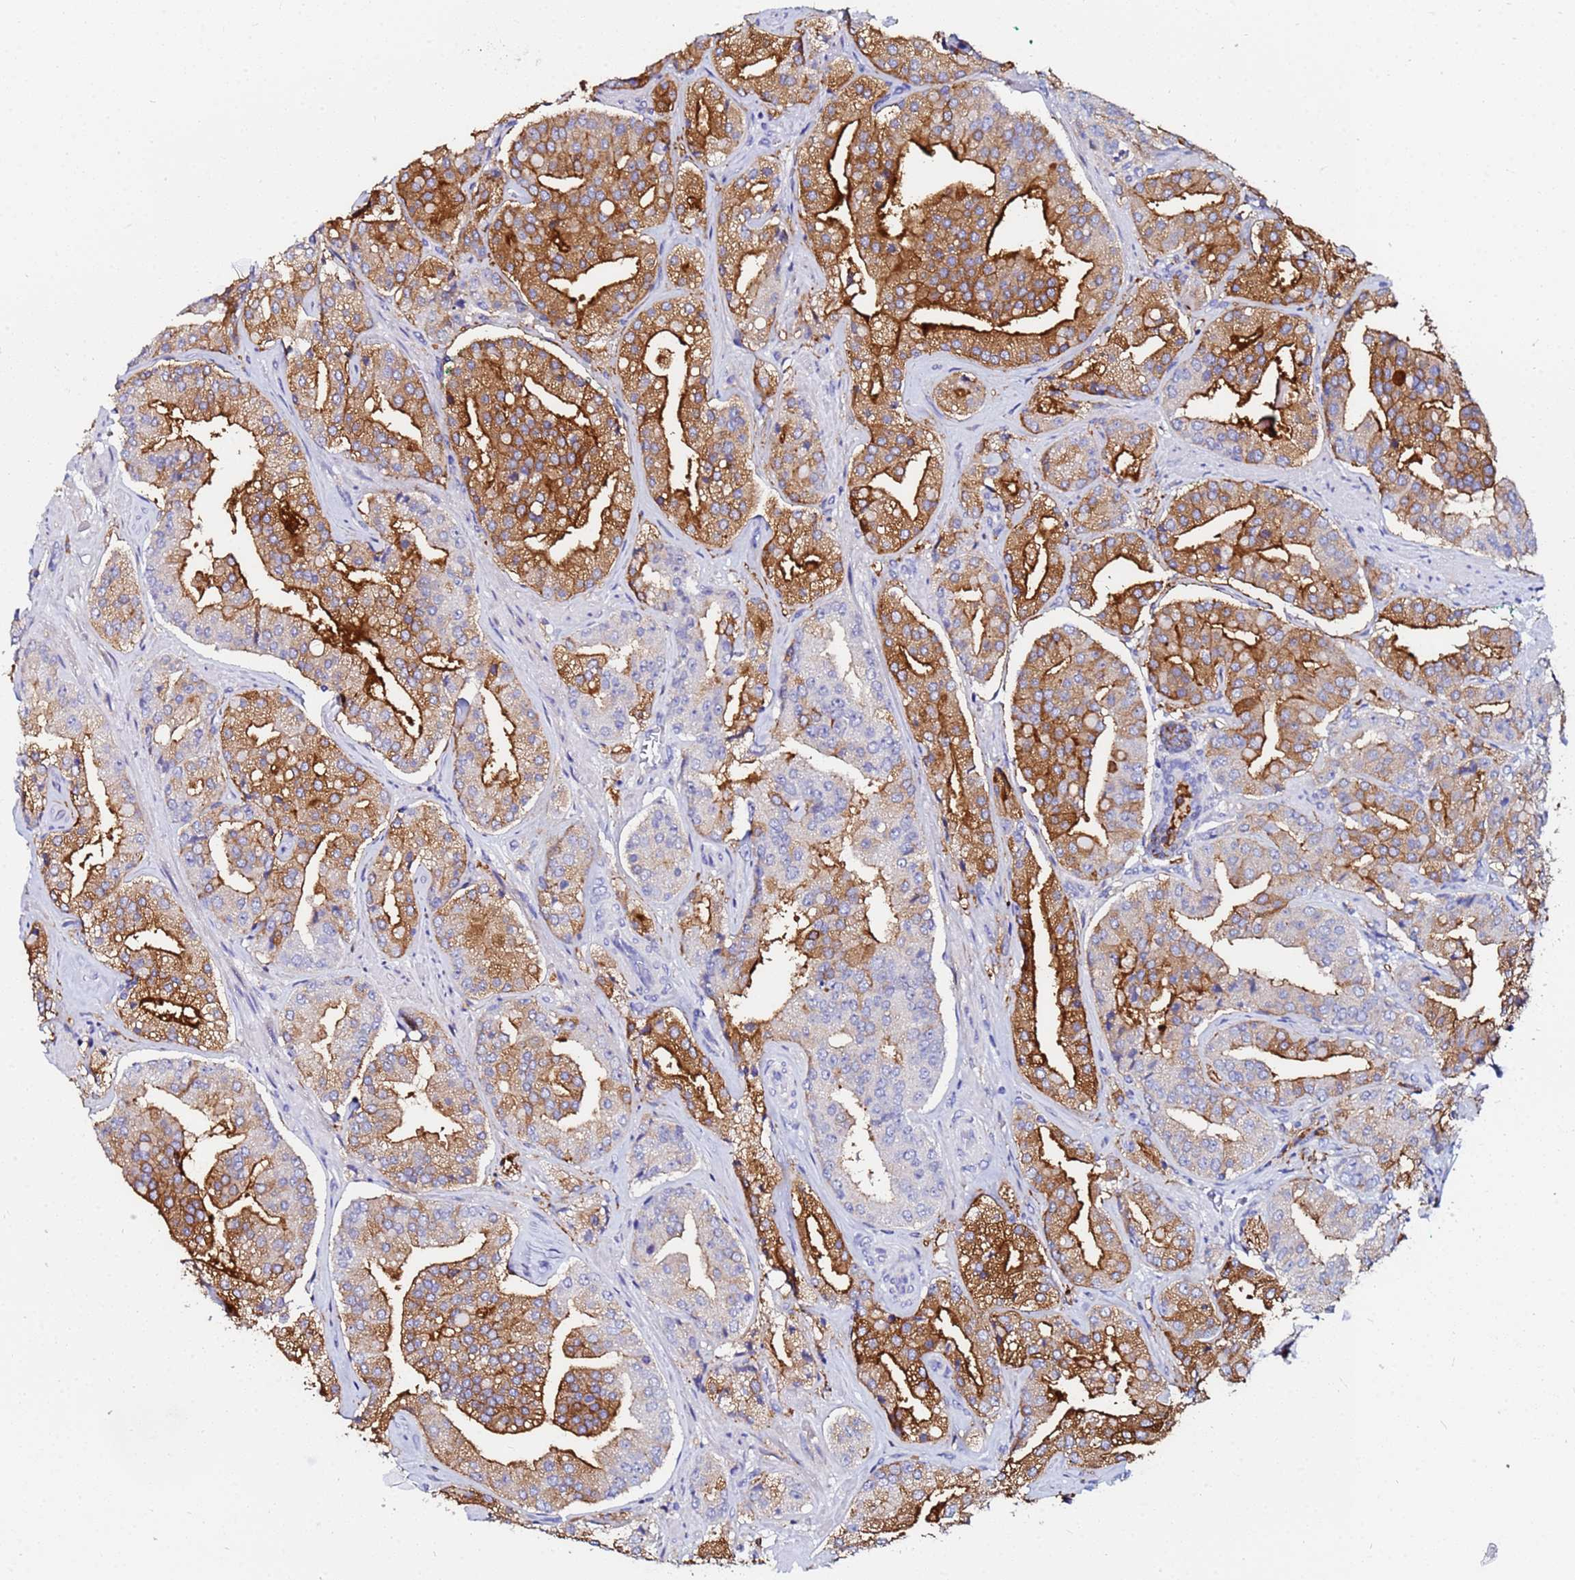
{"staining": {"intensity": "strong", "quantity": ">75%", "location": "cytoplasmic/membranous"}, "tissue": "prostate cancer", "cell_type": "Tumor cells", "image_type": "cancer", "snomed": [{"axis": "morphology", "description": "Adenocarcinoma, High grade"}, {"axis": "topography", "description": "Prostate"}], "caption": "The micrograph shows a brown stain indicating the presence of a protein in the cytoplasmic/membranous of tumor cells in high-grade adenocarcinoma (prostate).", "gene": "BASP1", "patient": {"sex": "male", "age": 63}}